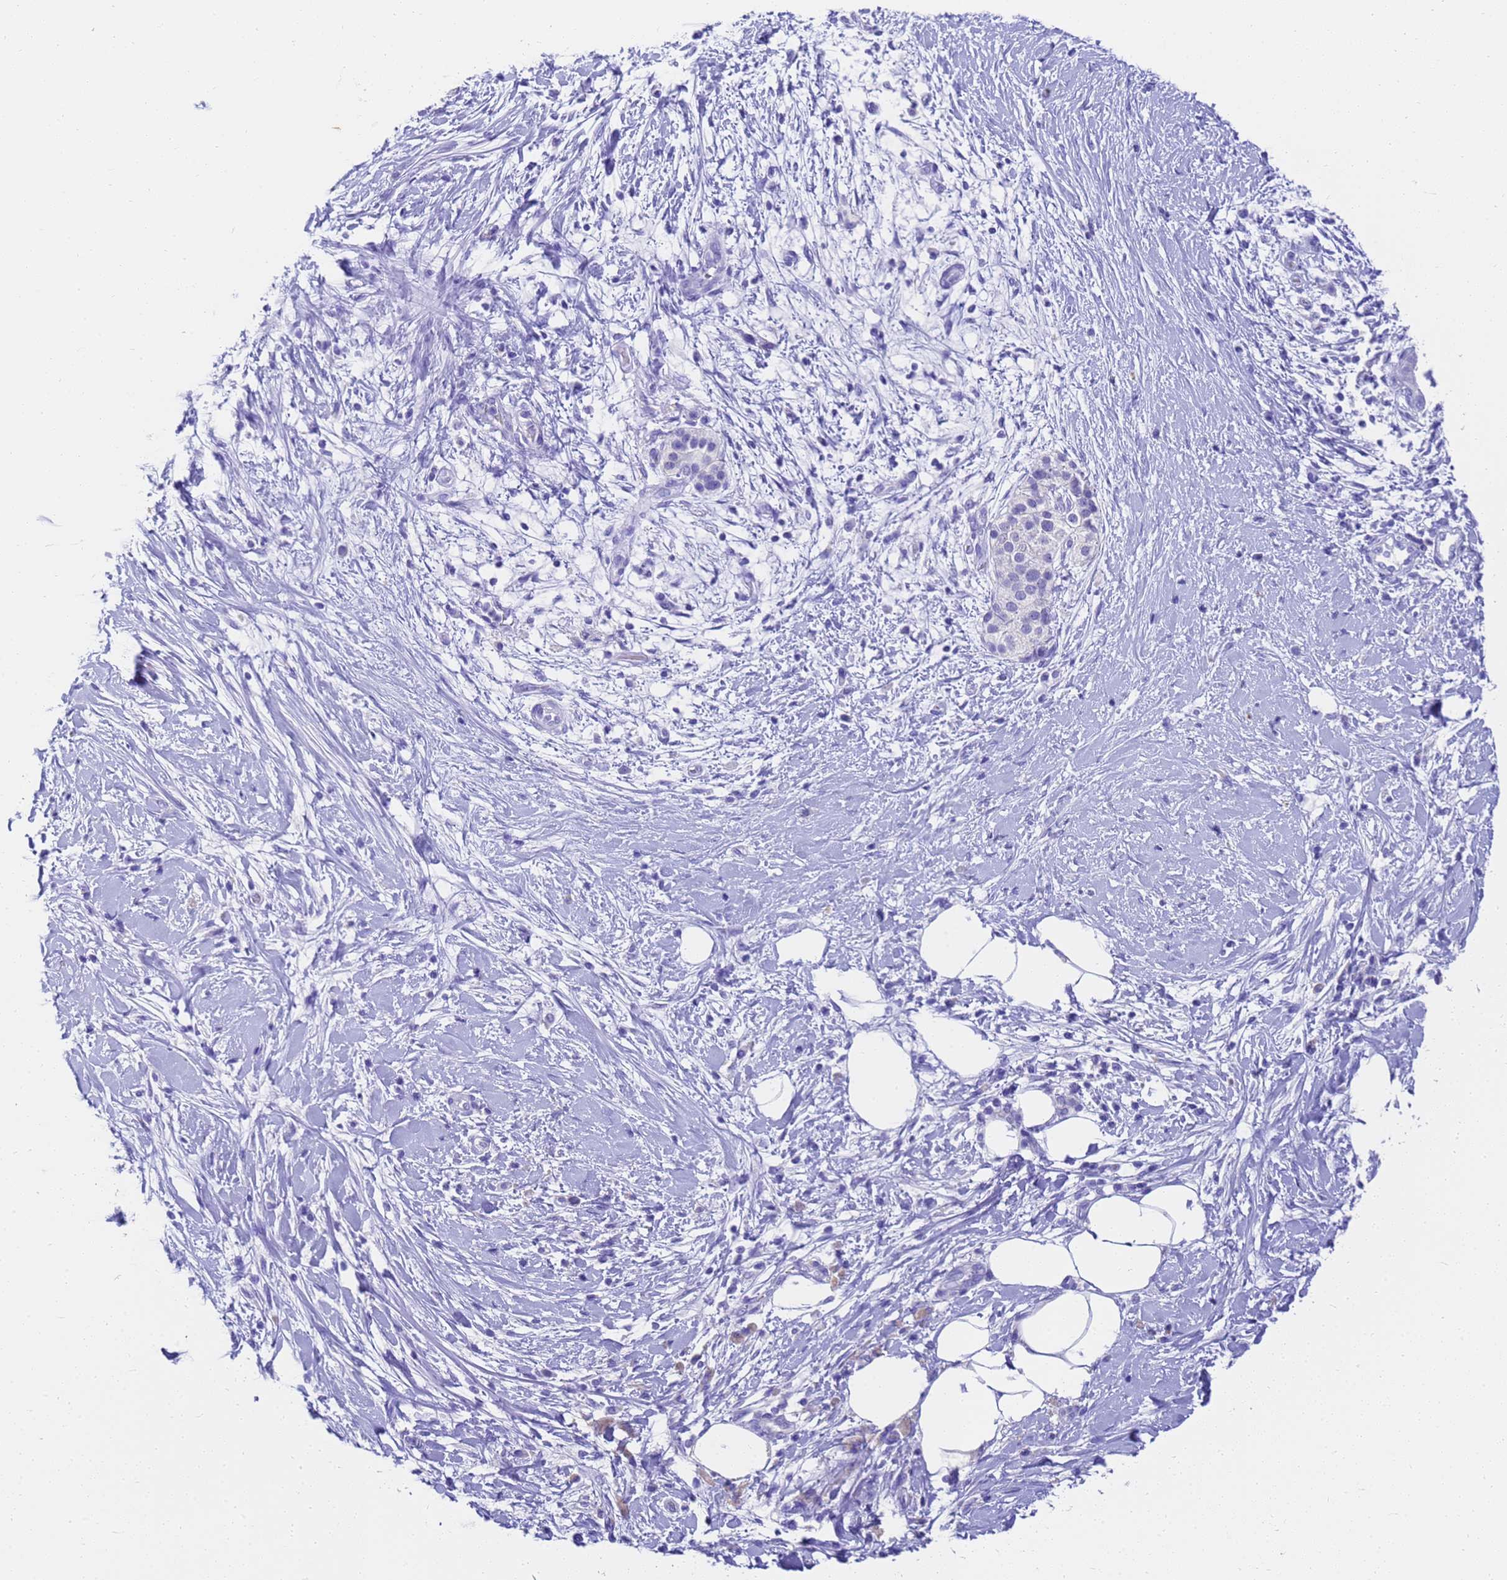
{"staining": {"intensity": "negative", "quantity": "none", "location": "none"}, "tissue": "pancreatic cancer", "cell_type": "Tumor cells", "image_type": "cancer", "snomed": [{"axis": "morphology", "description": "Adenocarcinoma, NOS"}, {"axis": "topography", "description": "Pancreas"}], "caption": "The micrograph displays no significant expression in tumor cells of pancreatic cancer.", "gene": "MS4A13", "patient": {"sex": "male", "age": 58}}